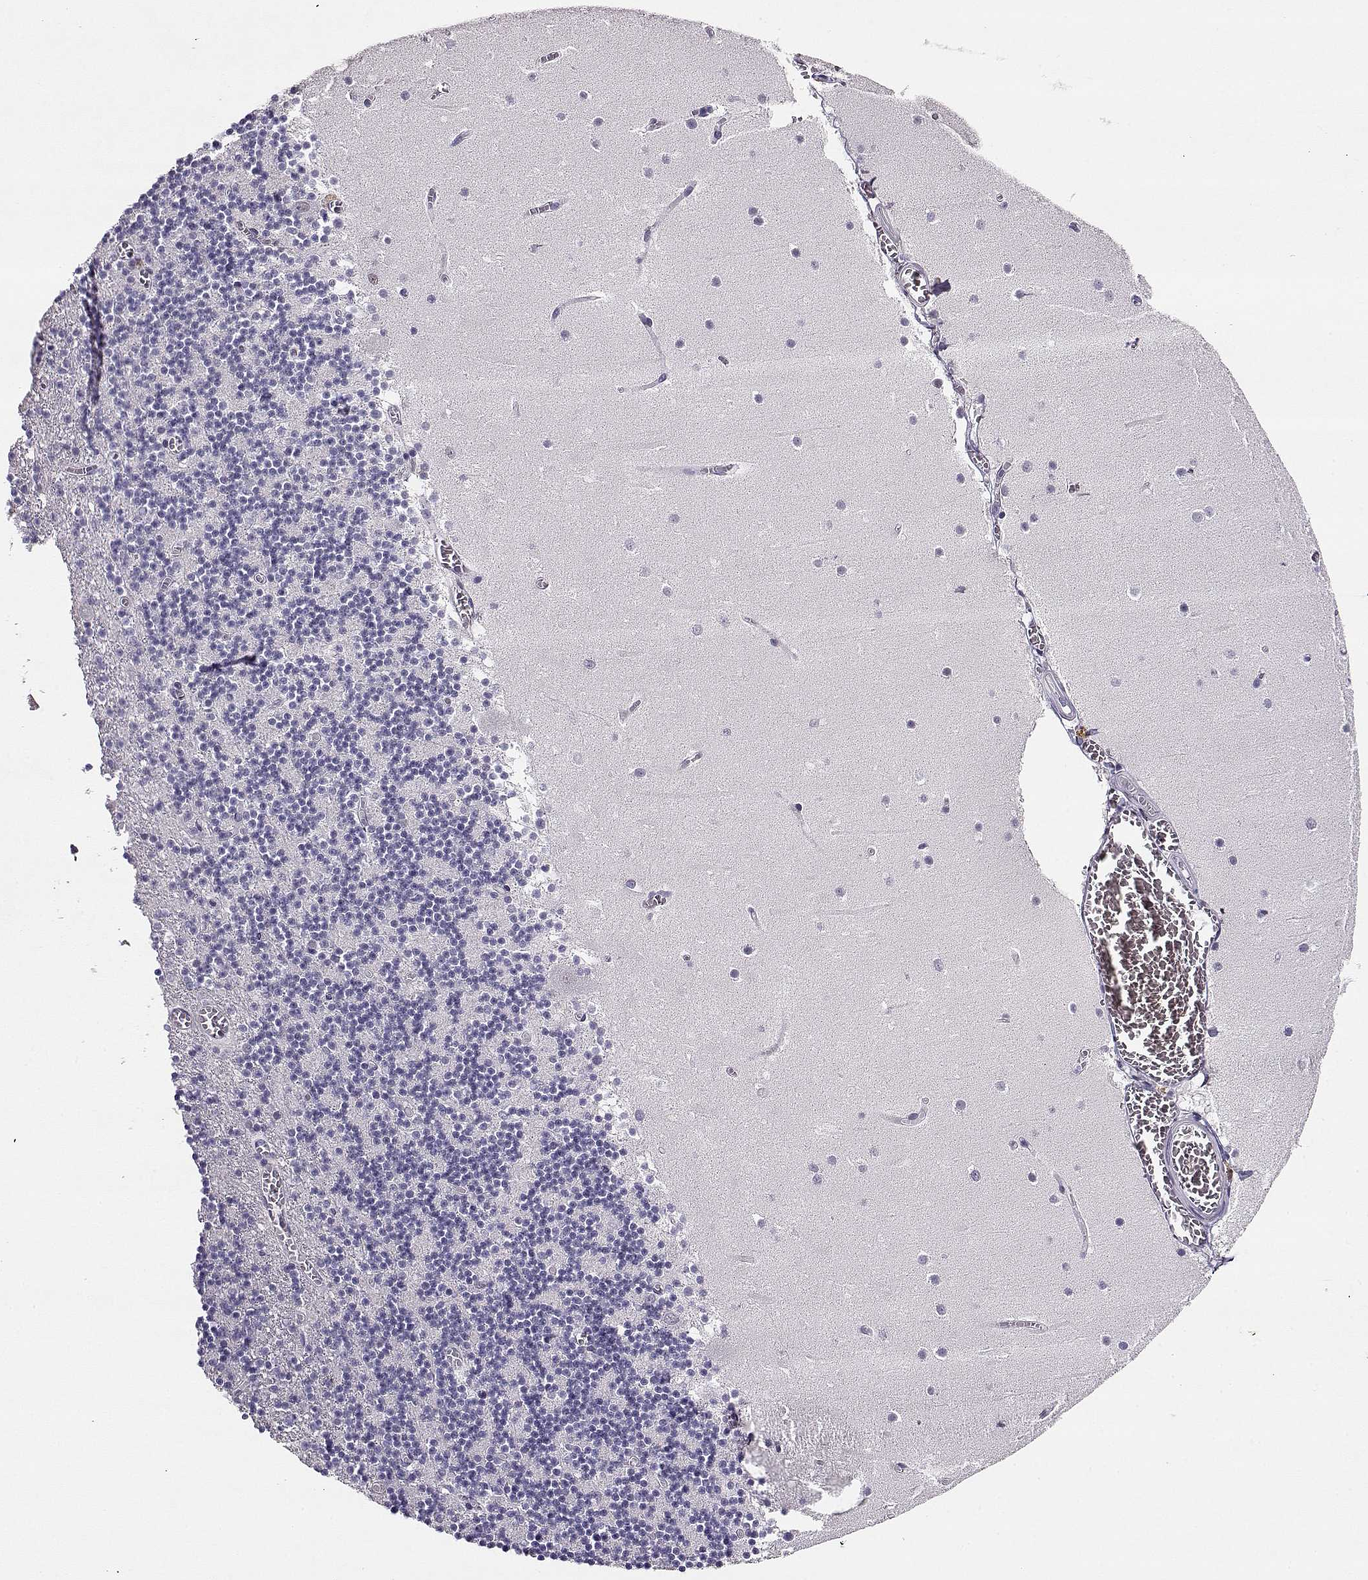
{"staining": {"intensity": "negative", "quantity": "none", "location": "none"}, "tissue": "cerebellum", "cell_type": "Cells in granular layer", "image_type": "normal", "snomed": [{"axis": "morphology", "description": "Normal tissue, NOS"}, {"axis": "topography", "description": "Cerebellum"}], "caption": "An IHC photomicrograph of unremarkable cerebellum is shown. There is no staining in cells in granular layer of cerebellum.", "gene": "POLI", "patient": {"sex": "female", "age": 28}}